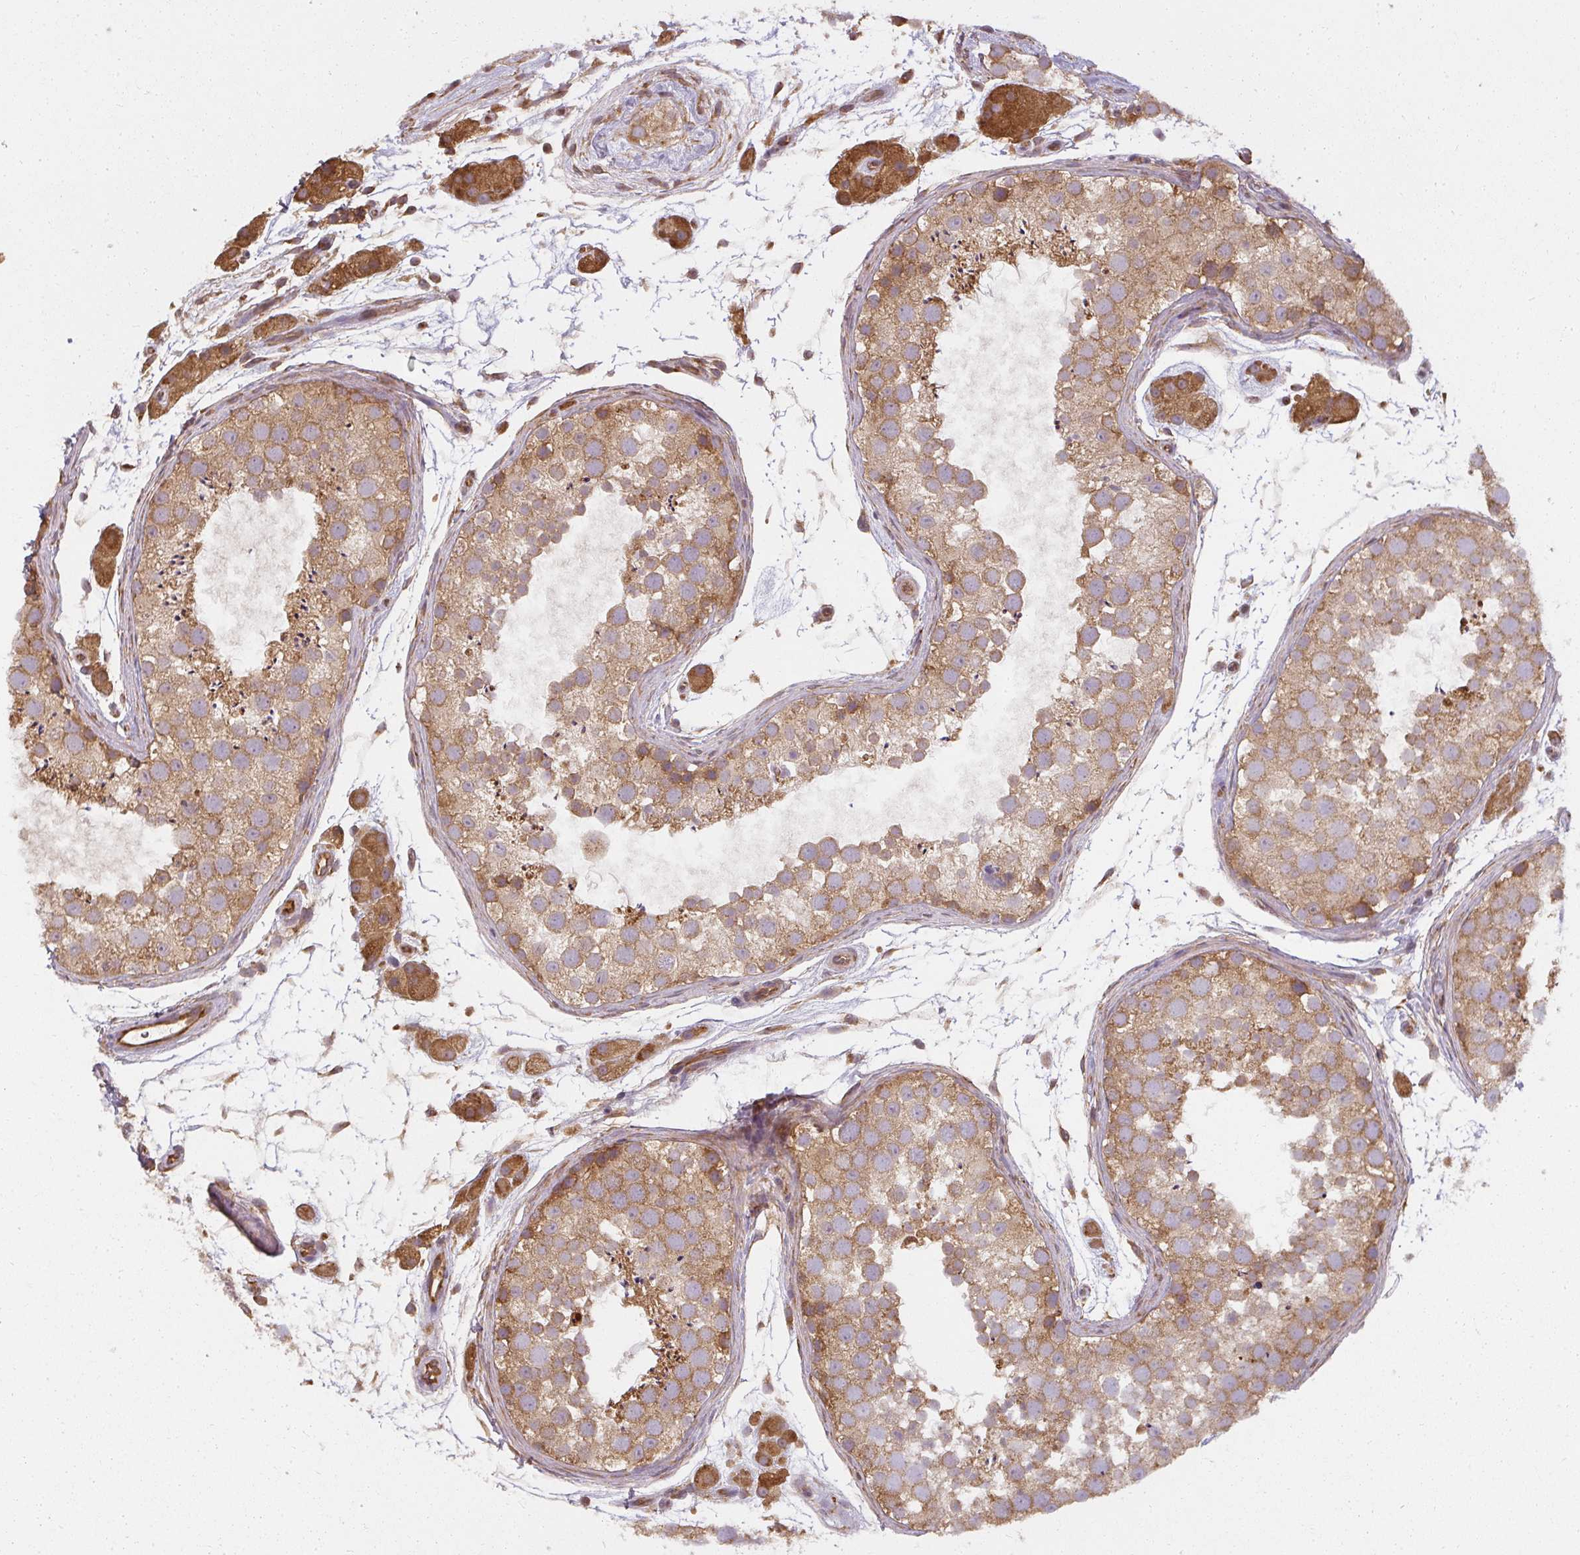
{"staining": {"intensity": "moderate", "quantity": ">75%", "location": "cytoplasmic/membranous"}, "tissue": "testis", "cell_type": "Cells in seminiferous ducts", "image_type": "normal", "snomed": [{"axis": "morphology", "description": "Normal tissue, NOS"}, {"axis": "topography", "description": "Testis"}], "caption": "Brown immunohistochemical staining in unremarkable human testis exhibits moderate cytoplasmic/membranous expression in about >75% of cells in seminiferous ducts. (DAB IHC with brightfield microscopy, high magnification).", "gene": "RPL24", "patient": {"sex": "male", "age": 41}}